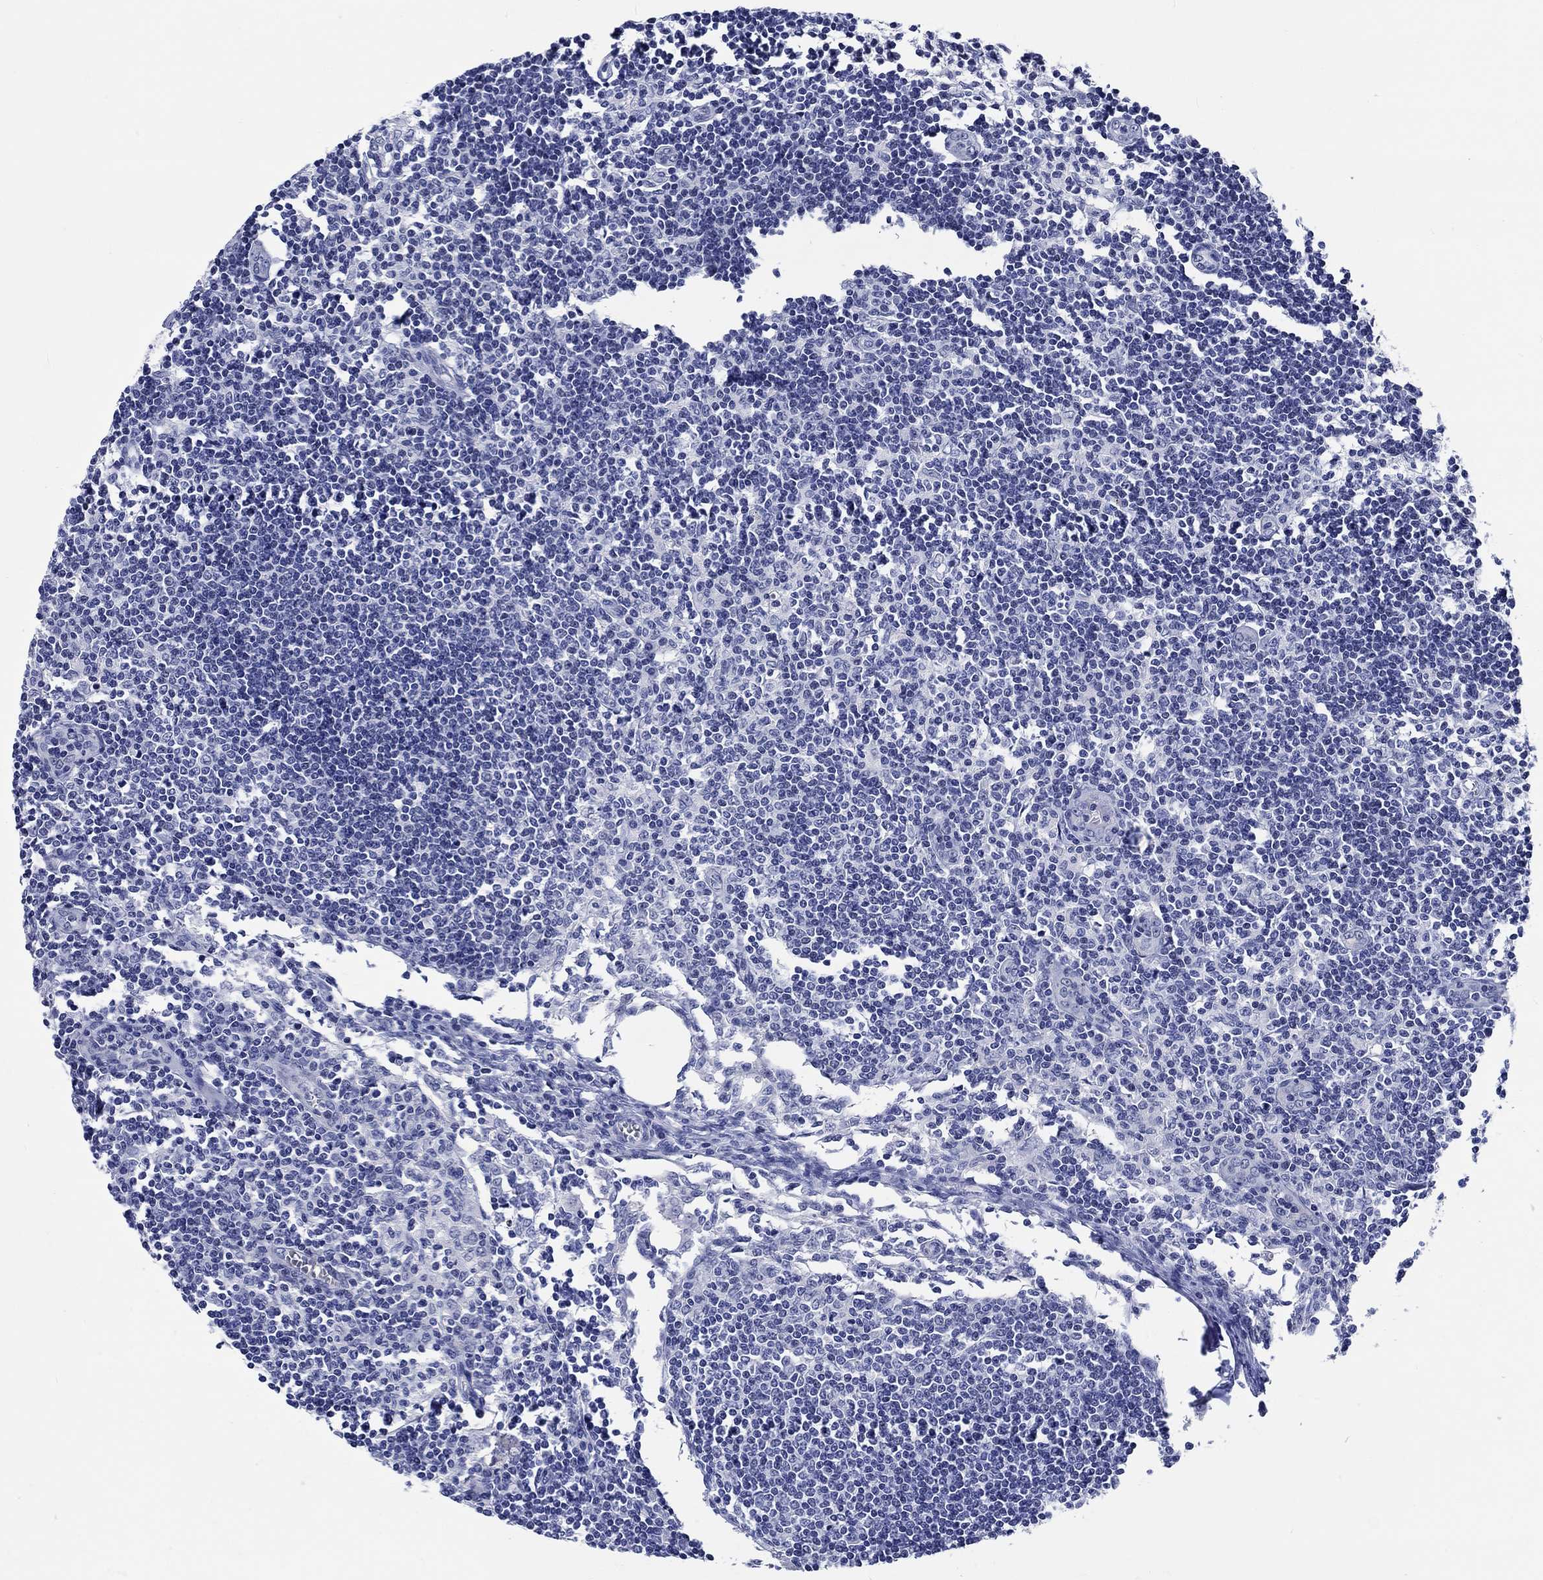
{"staining": {"intensity": "negative", "quantity": "none", "location": "none"}, "tissue": "lymph node", "cell_type": "Germinal center cells", "image_type": "normal", "snomed": [{"axis": "morphology", "description": "Normal tissue, NOS"}, {"axis": "topography", "description": "Lymph node"}], "caption": "An image of lymph node stained for a protein displays no brown staining in germinal center cells.", "gene": "ZNF446", "patient": {"sex": "male", "age": 59}}